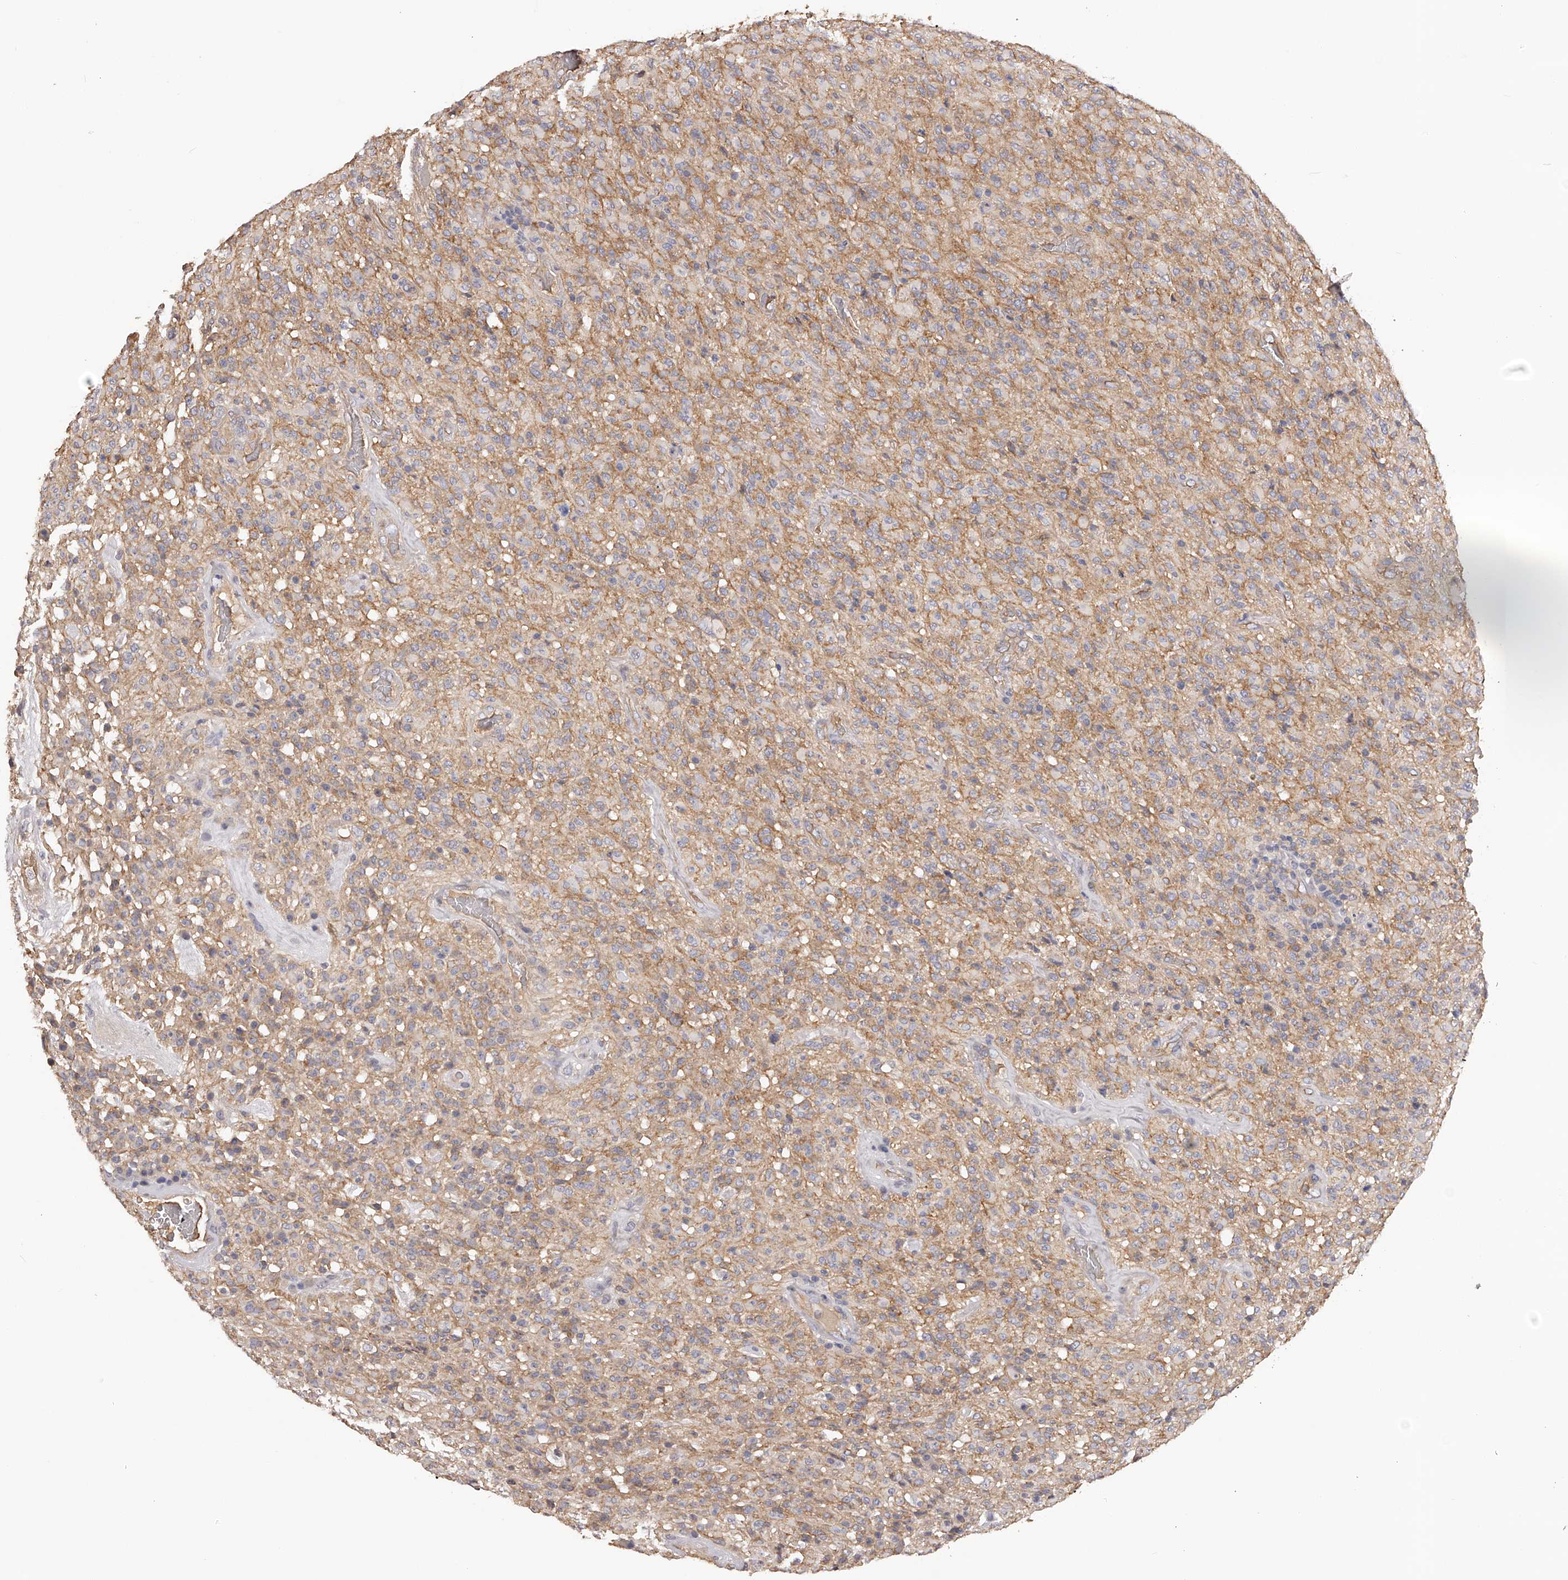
{"staining": {"intensity": "negative", "quantity": "none", "location": "none"}, "tissue": "glioma", "cell_type": "Tumor cells", "image_type": "cancer", "snomed": [{"axis": "morphology", "description": "Glioma, malignant, High grade"}, {"axis": "topography", "description": "Brain"}], "caption": "IHC image of human glioma stained for a protein (brown), which demonstrates no staining in tumor cells. Brightfield microscopy of immunohistochemistry (IHC) stained with DAB (3,3'-diaminobenzidine) (brown) and hematoxylin (blue), captured at high magnification.", "gene": "LTV1", "patient": {"sex": "female", "age": 57}}